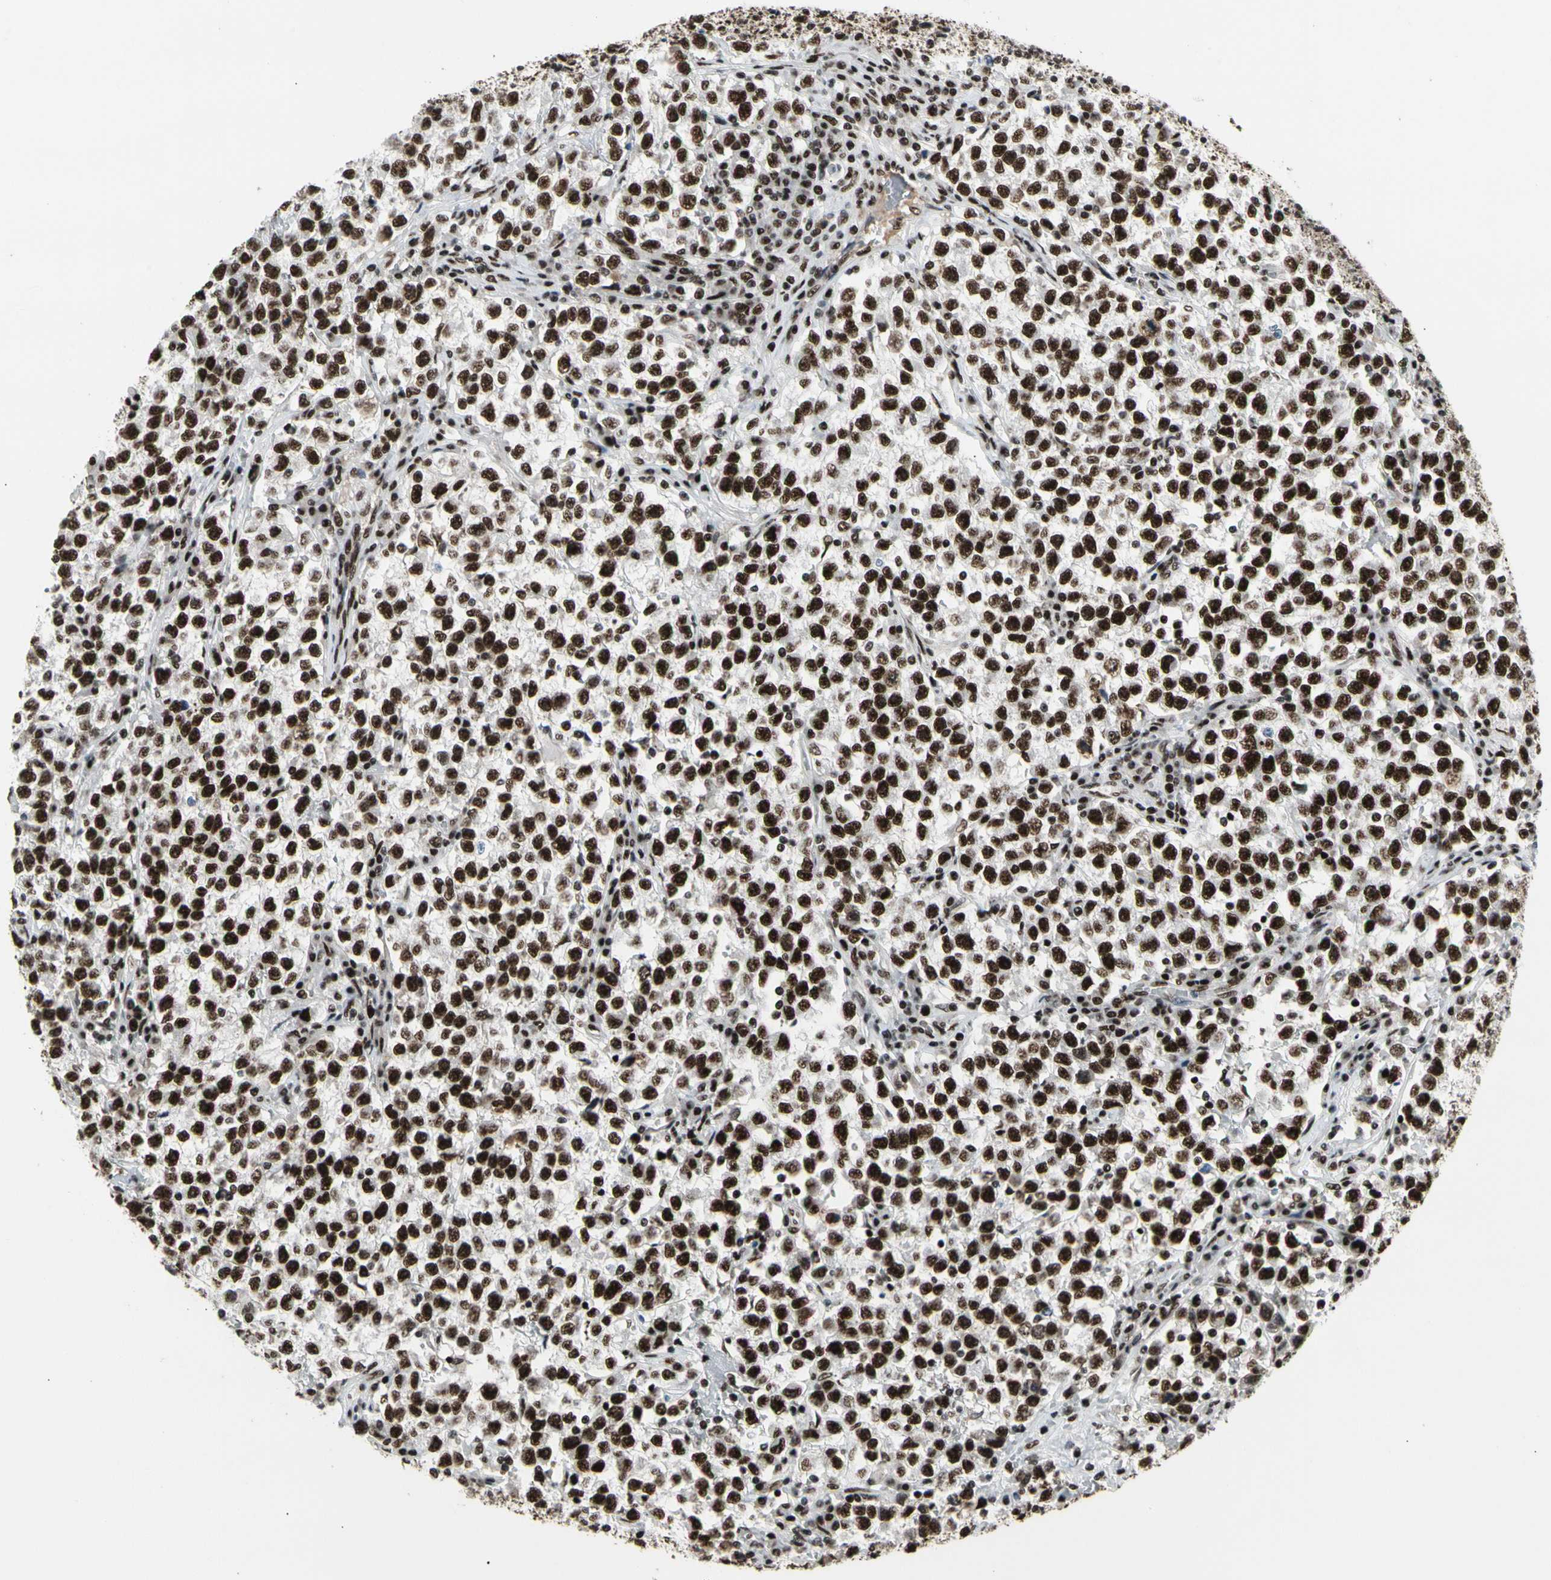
{"staining": {"intensity": "strong", "quantity": ">75%", "location": "nuclear"}, "tissue": "testis cancer", "cell_type": "Tumor cells", "image_type": "cancer", "snomed": [{"axis": "morphology", "description": "Seminoma, NOS"}, {"axis": "topography", "description": "Testis"}], "caption": "Immunohistochemistry (IHC) (DAB (3,3'-diaminobenzidine)) staining of human seminoma (testis) displays strong nuclear protein positivity in about >75% of tumor cells. (DAB (3,3'-diaminobenzidine) = brown stain, brightfield microscopy at high magnification).", "gene": "SRSF11", "patient": {"sex": "male", "age": 22}}